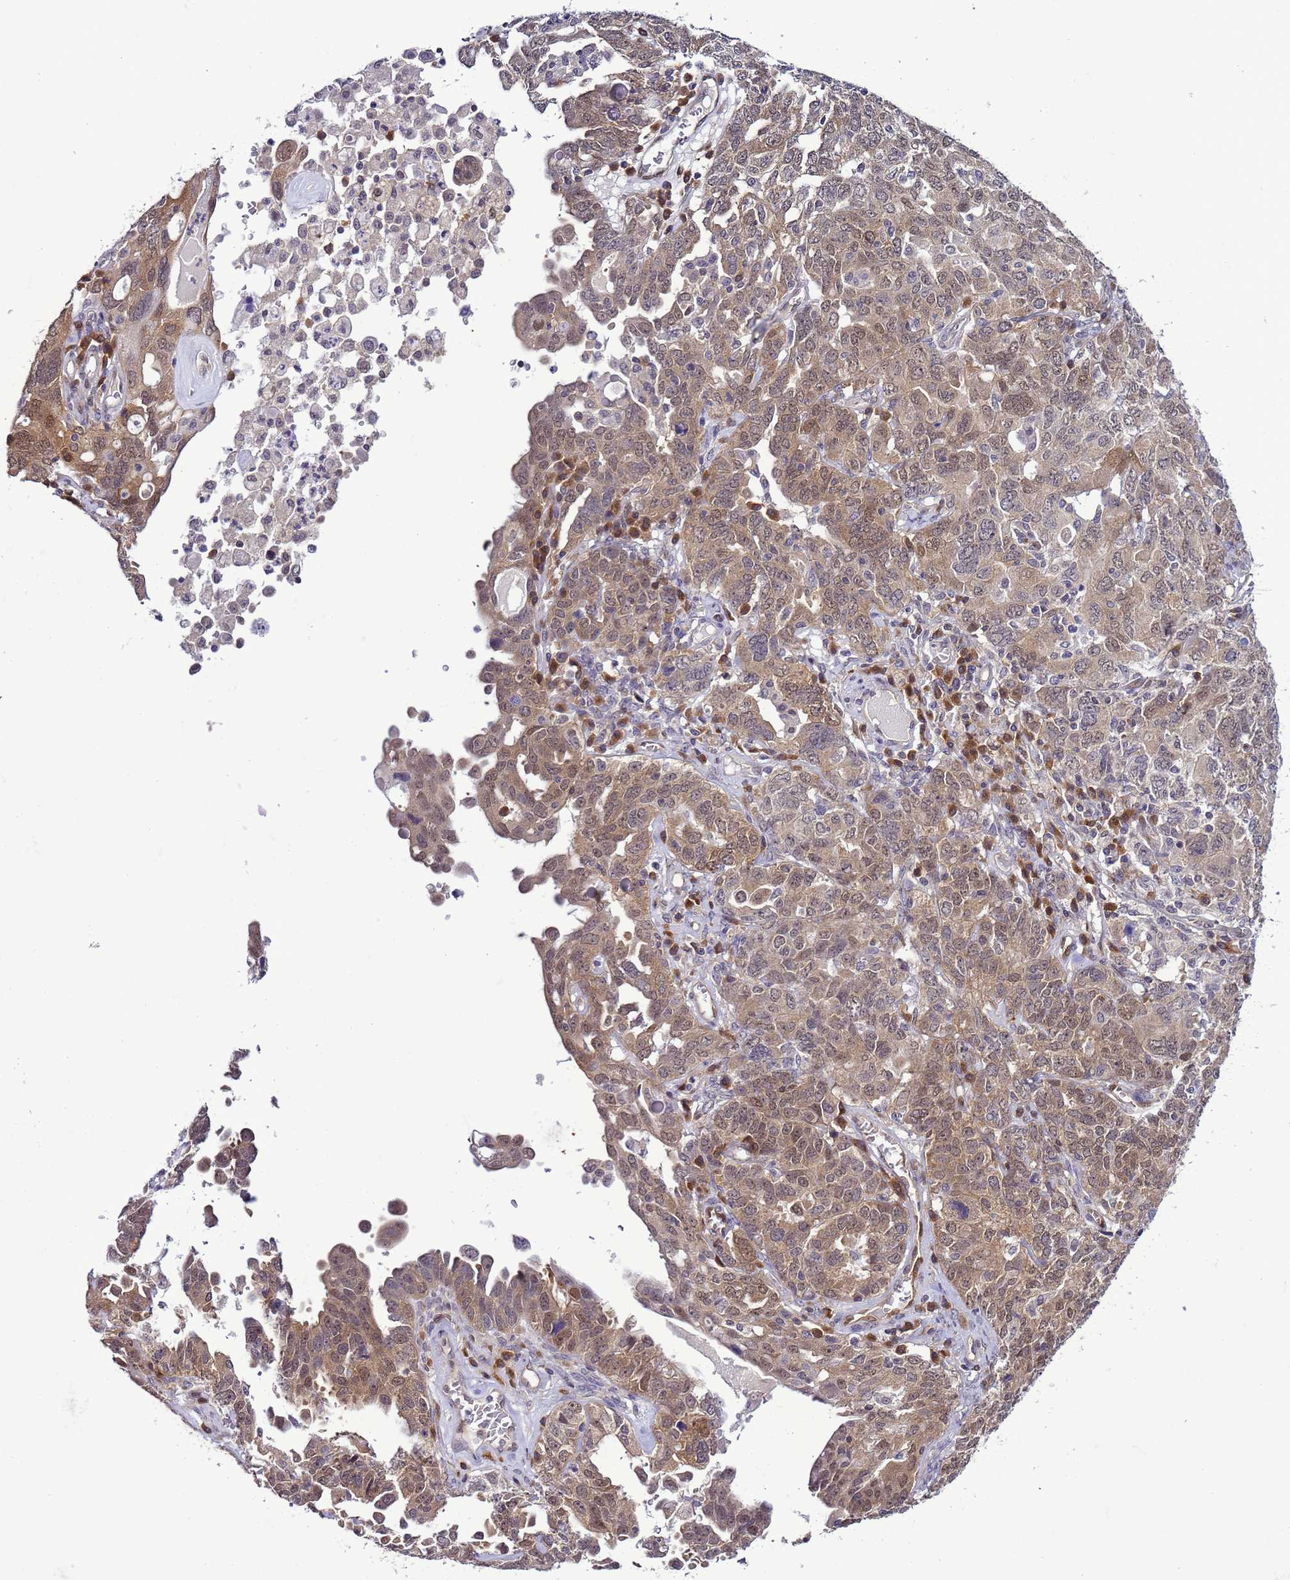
{"staining": {"intensity": "moderate", "quantity": ">75%", "location": "cytoplasmic/membranous,nuclear"}, "tissue": "ovarian cancer", "cell_type": "Tumor cells", "image_type": "cancer", "snomed": [{"axis": "morphology", "description": "Carcinoma, endometroid"}, {"axis": "topography", "description": "Ovary"}], "caption": "Ovarian cancer (endometroid carcinoma) stained with a brown dye exhibits moderate cytoplasmic/membranous and nuclear positive positivity in approximately >75% of tumor cells.", "gene": "DDI2", "patient": {"sex": "female", "age": 62}}